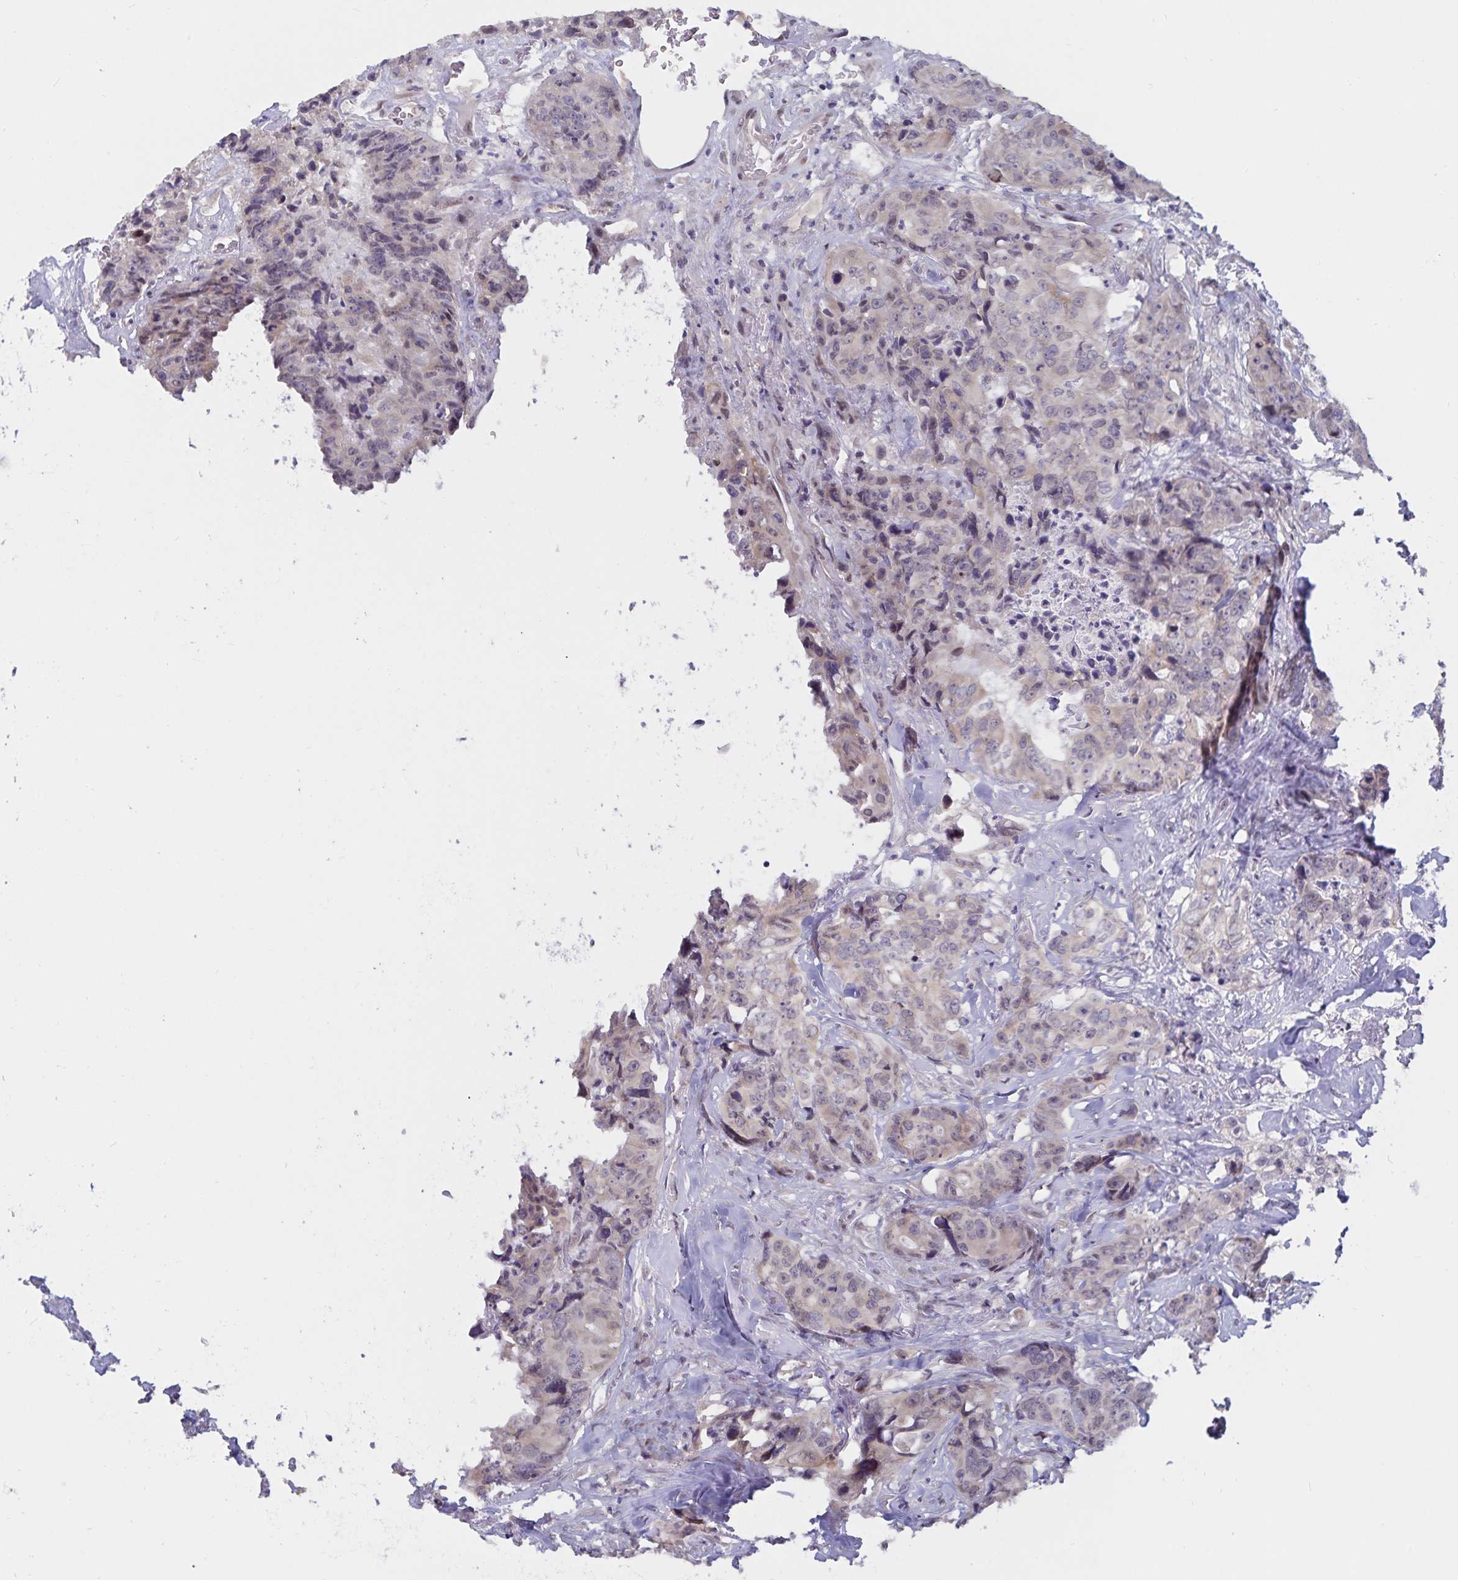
{"staining": {"intensity": "weak", "quantity": "<25%", "location": "cytoplasmic/membranous"}, "tissue": "colorectal cancer", "cell_type": "Tumor cells", "image_type": "cancer", "snomed": [{"axis": "morphology", "description": "Adenocarcinoma, NOS"}, {"axis": "topography", "description": "Rectum"}], "caption": "High magnification brightfield microscopy of adenocarcinoma (colorectal) stained with DAB (3,3'-diaminobenzidine) (brown) and counterstained with hematoxylin (blue): tumor cells show no significant expression.", "gene": "ATP2A2", "patient": {"sex": "female", "age": 62}}